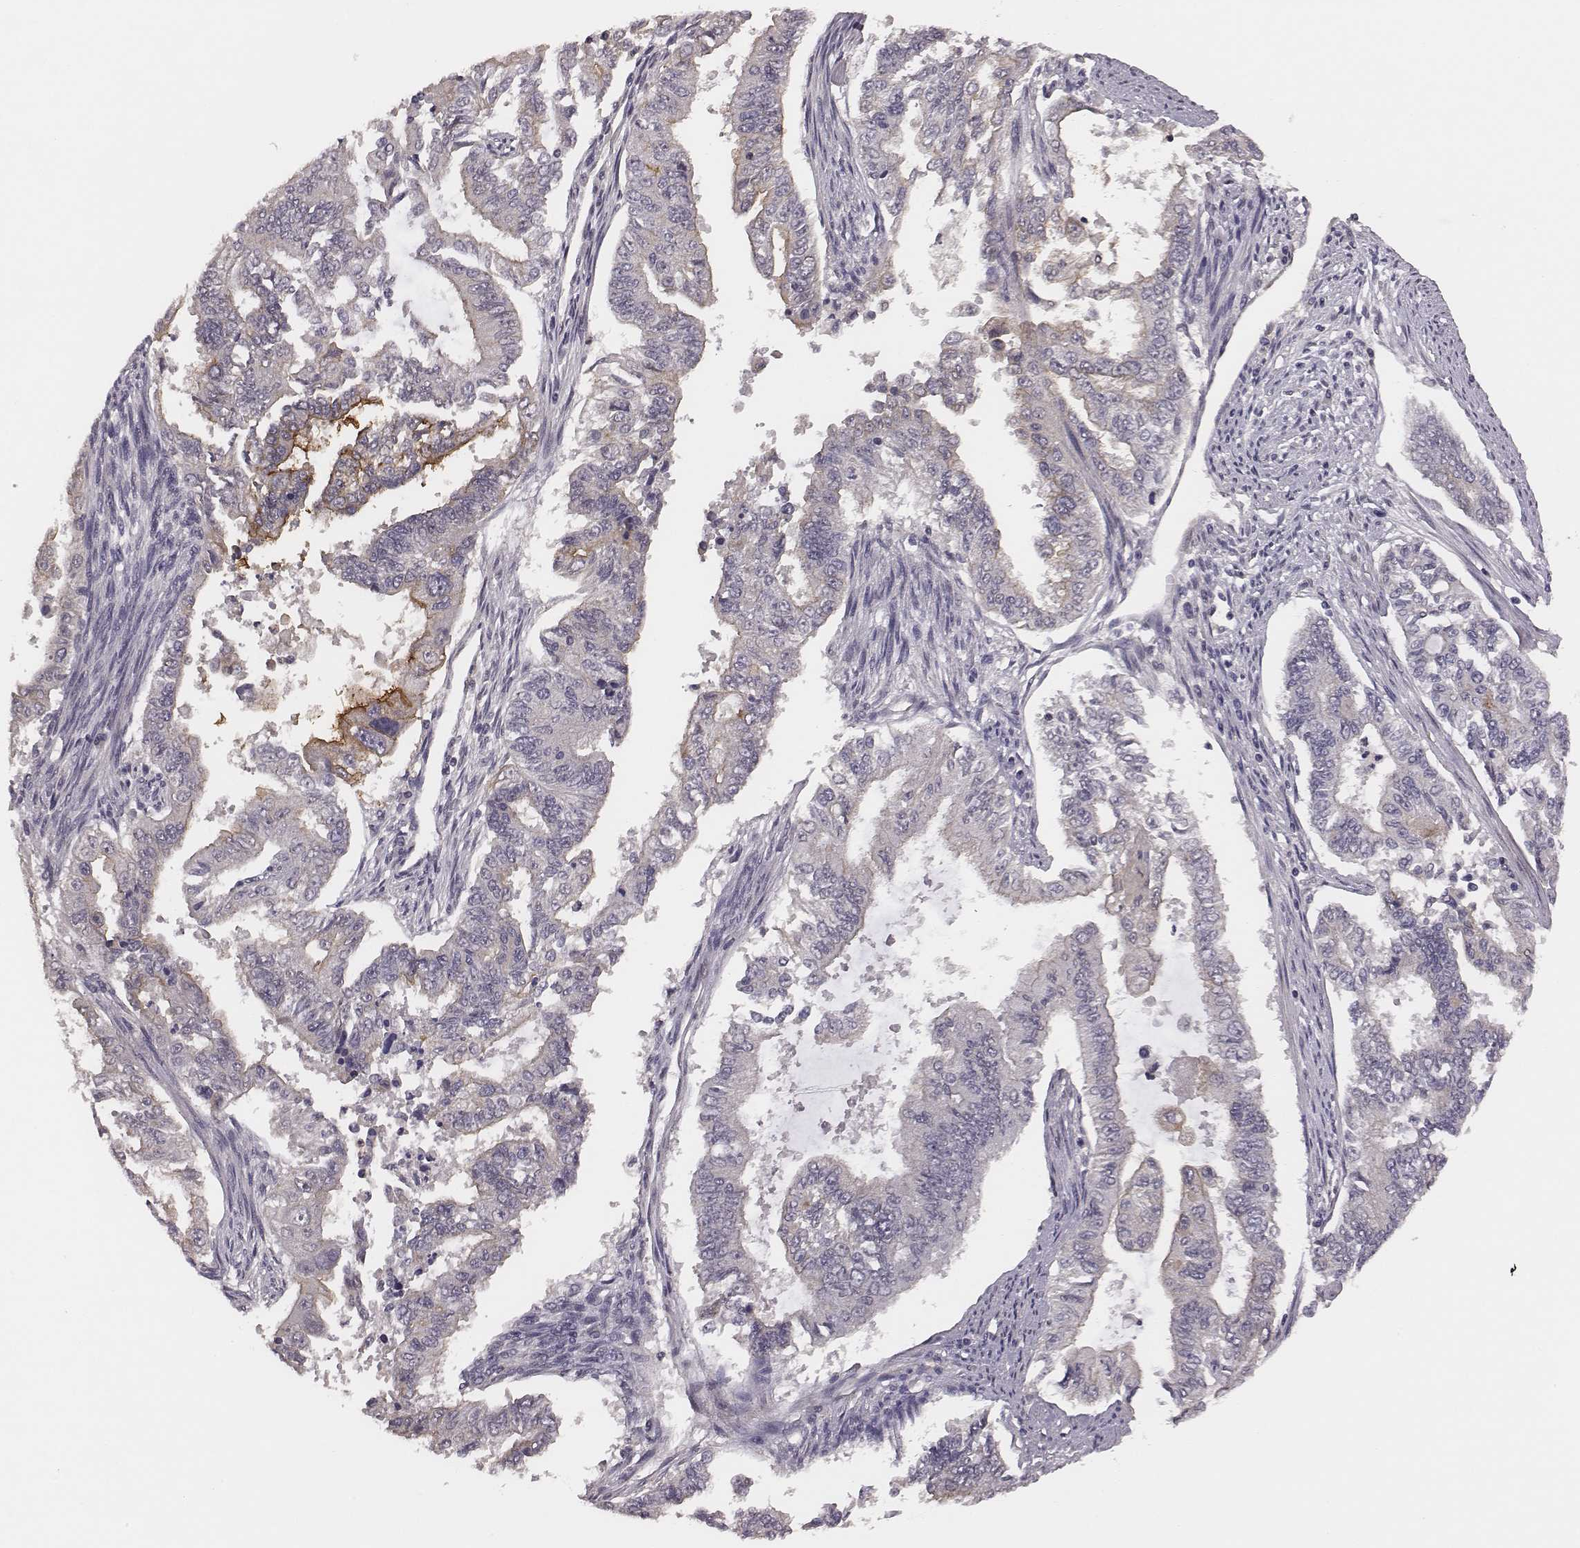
{"staining": {"intensity": "negative", "quantity": "none", "location": "none"}, "tissue": "endometrial cancer", "cell_type": "Tumor cells", "image_type": "cancer", "snomed": [{"axis": "morphology", "description": "Adenocarcinoma, NOS"}, {"axis": "topography", "description": "Uterus"}], "caption": "The image demonstrates no significant positivity in tumor cells of endometrial cancer (adenocarcinoma).", "gene": "SCARF1", "patient": {"sex": "female", "age": 59}}